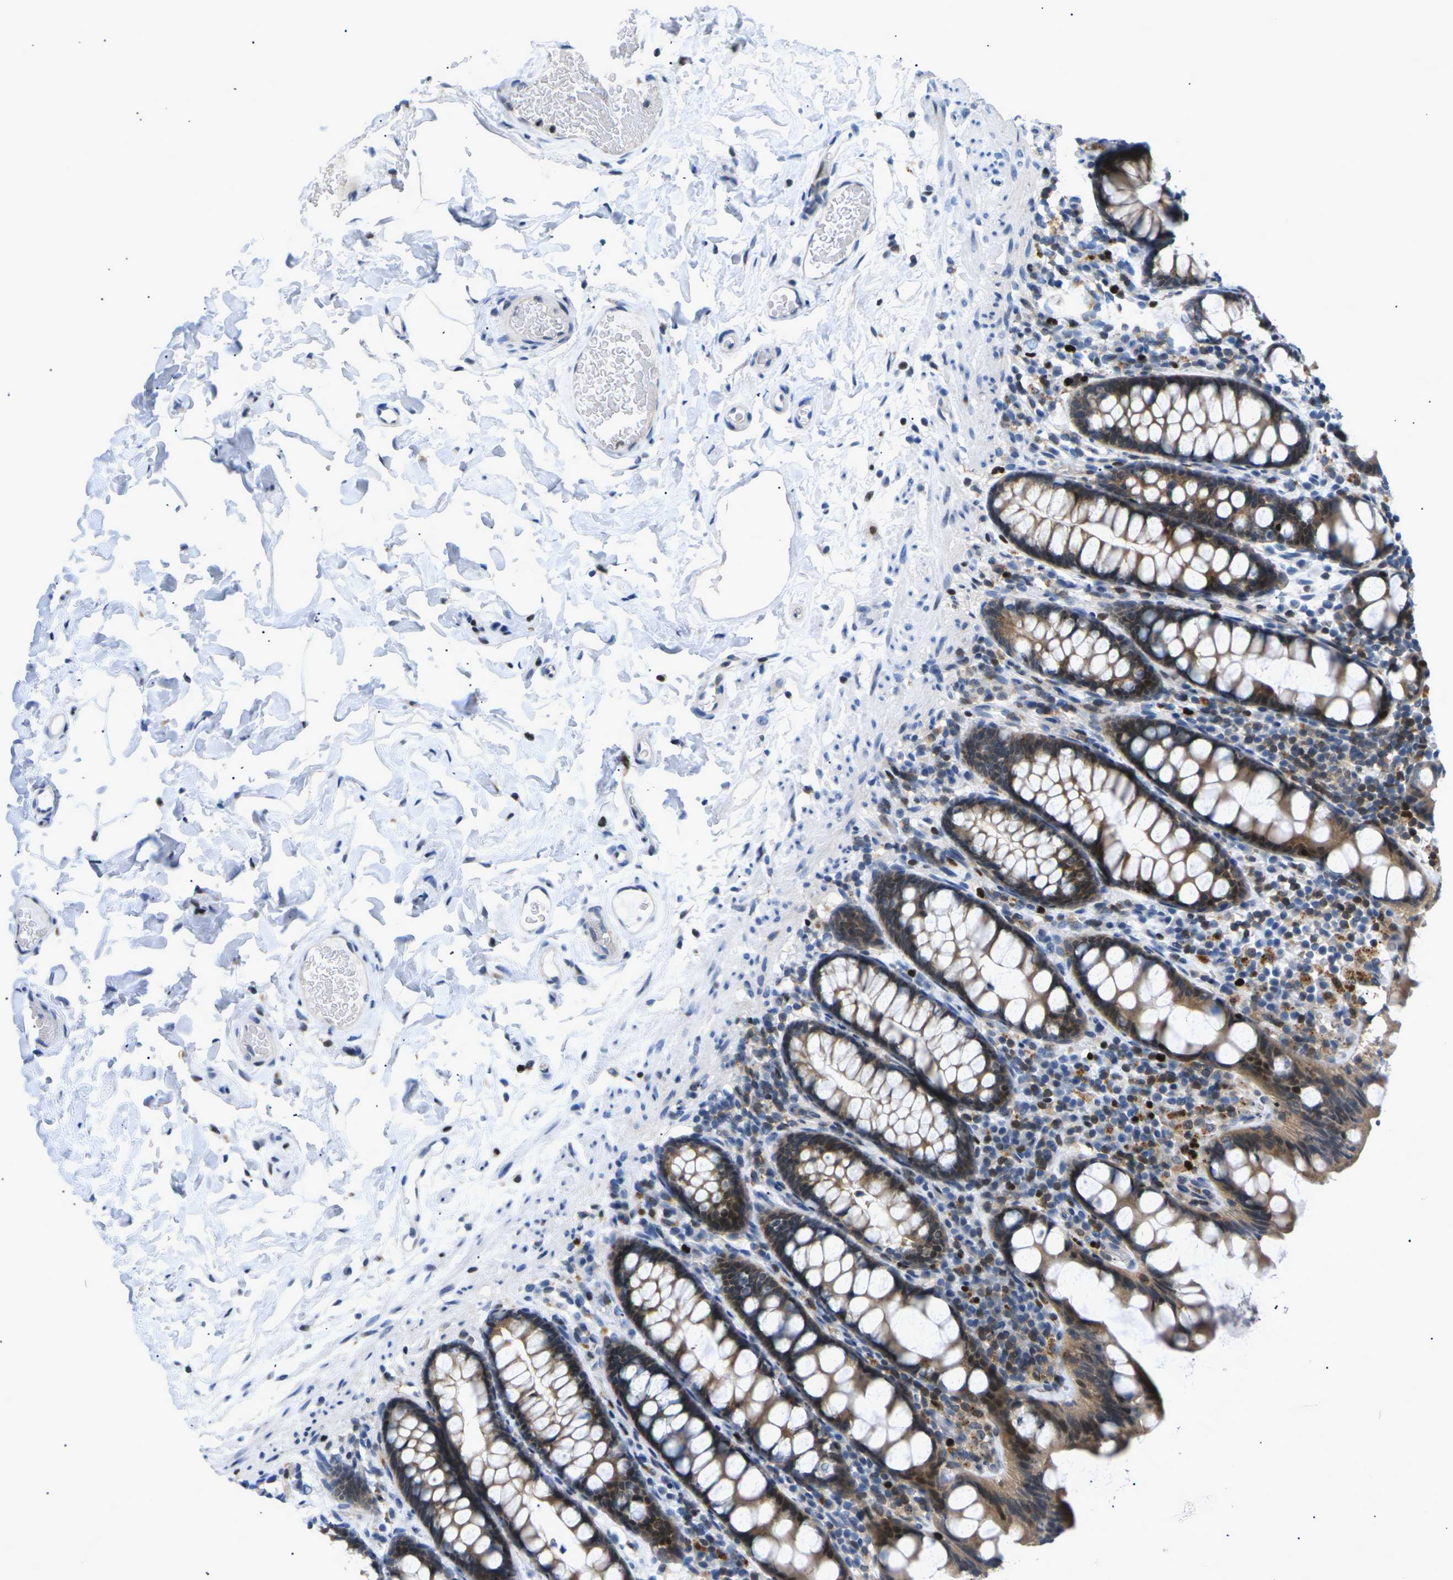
{"staining": {"intensity": "negative", "quantity": "none", "location": "none"}, "tissue": "colon", "cell_type": "Endothelial cells", "image_type": "normal", "snomed": [{"axis": "morphology", "description": "Normal tissue, NOS"}, {"axis": "topography", "description": "Colon"}], "caption": "IHC of unremarkable colon displays no staining in endothelial cells.", "gene": "RPS6KA3", "patient": {"sex": "female", "age": 80}}